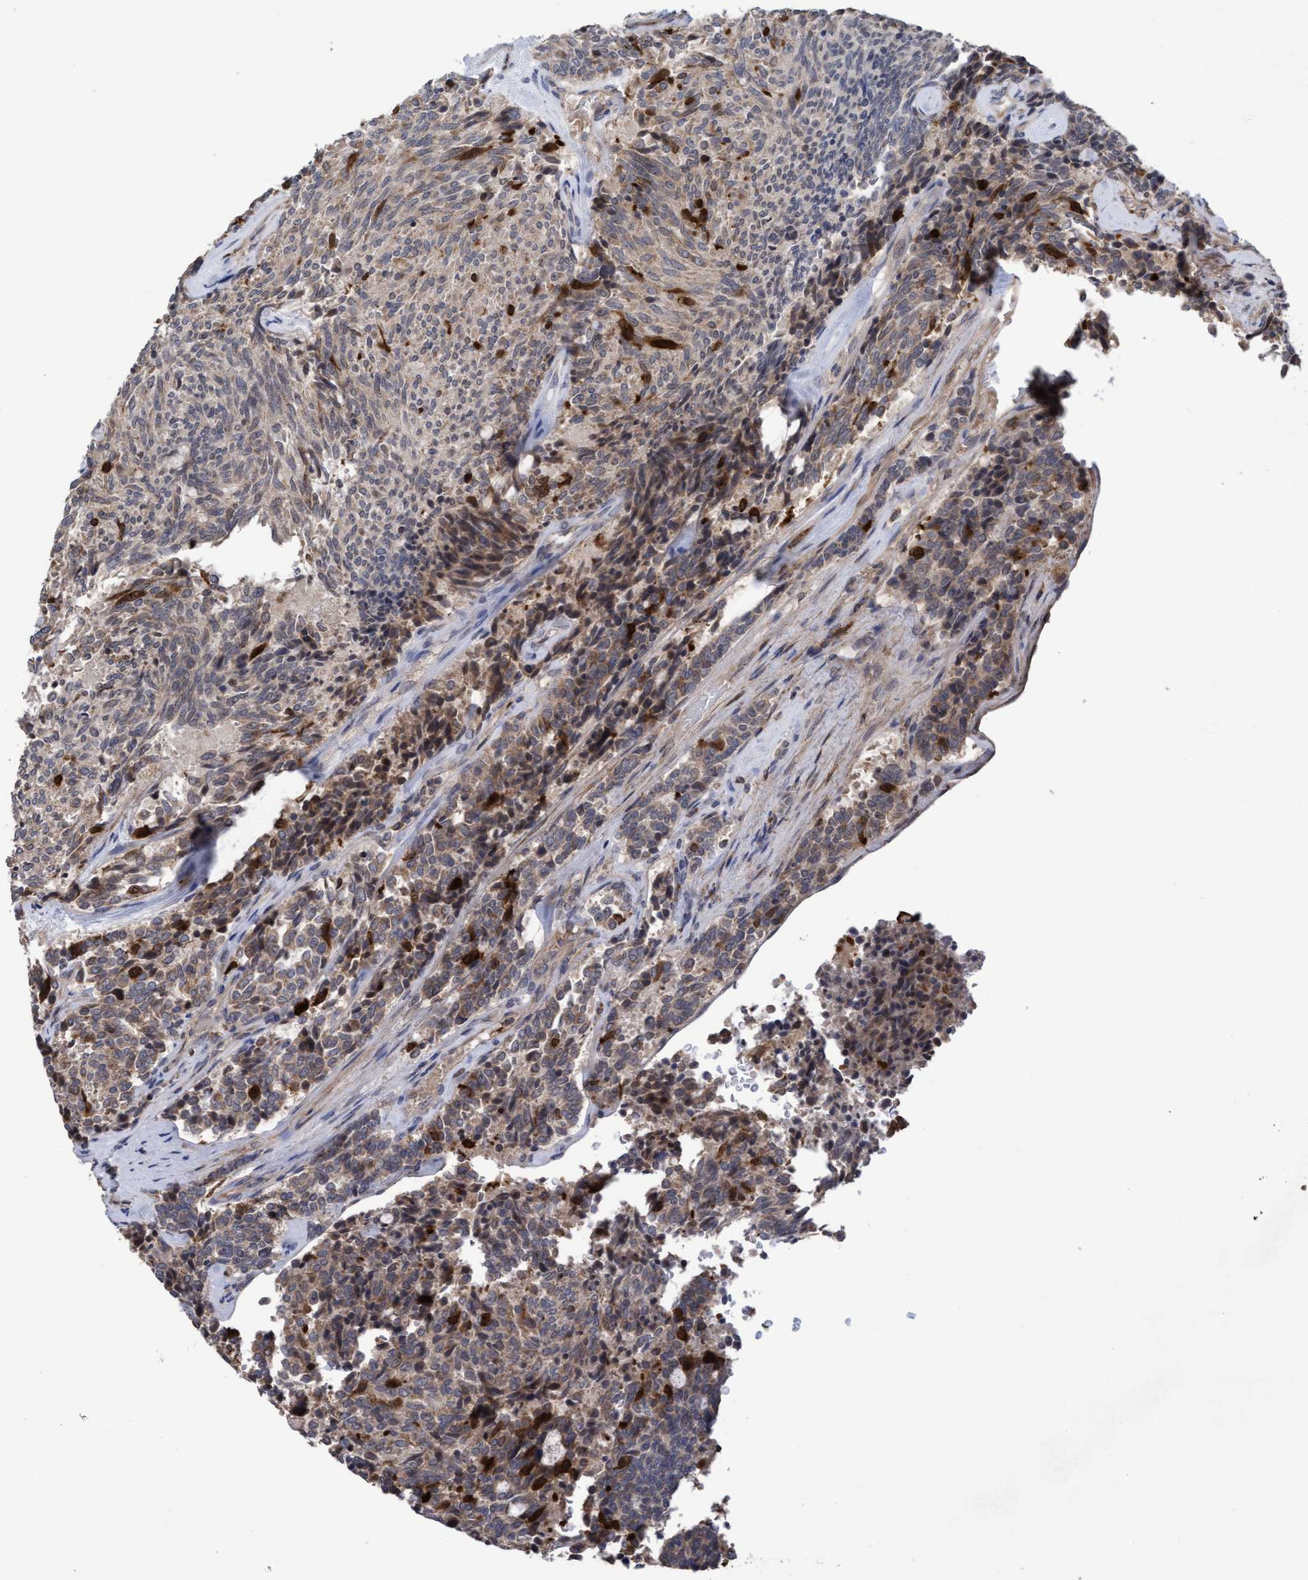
{"staining": {"intensity": "moderate", "quantity": ">75%", "location": "cytoplasmic/membranous,nuclear"}, "tissue": "carcinoid", "cell_type": "Tumor cells", "image_type": "cancer", "snomed": [{"axis": "morphology", "description": "Carcinoid, malignant, NOS"}, {"axis": "topography", "description": "Pancreas"}], "caption": "A medium amount of moderate cytoplasmic/membranous and nuclear expression is identified in about >75% of tumor cells in carcinoid tissue. The protein is shown in brown color, while the nuclei are stained blue.", "gene": "SLBP", "patient": {"sex": "female", "age": 54}}